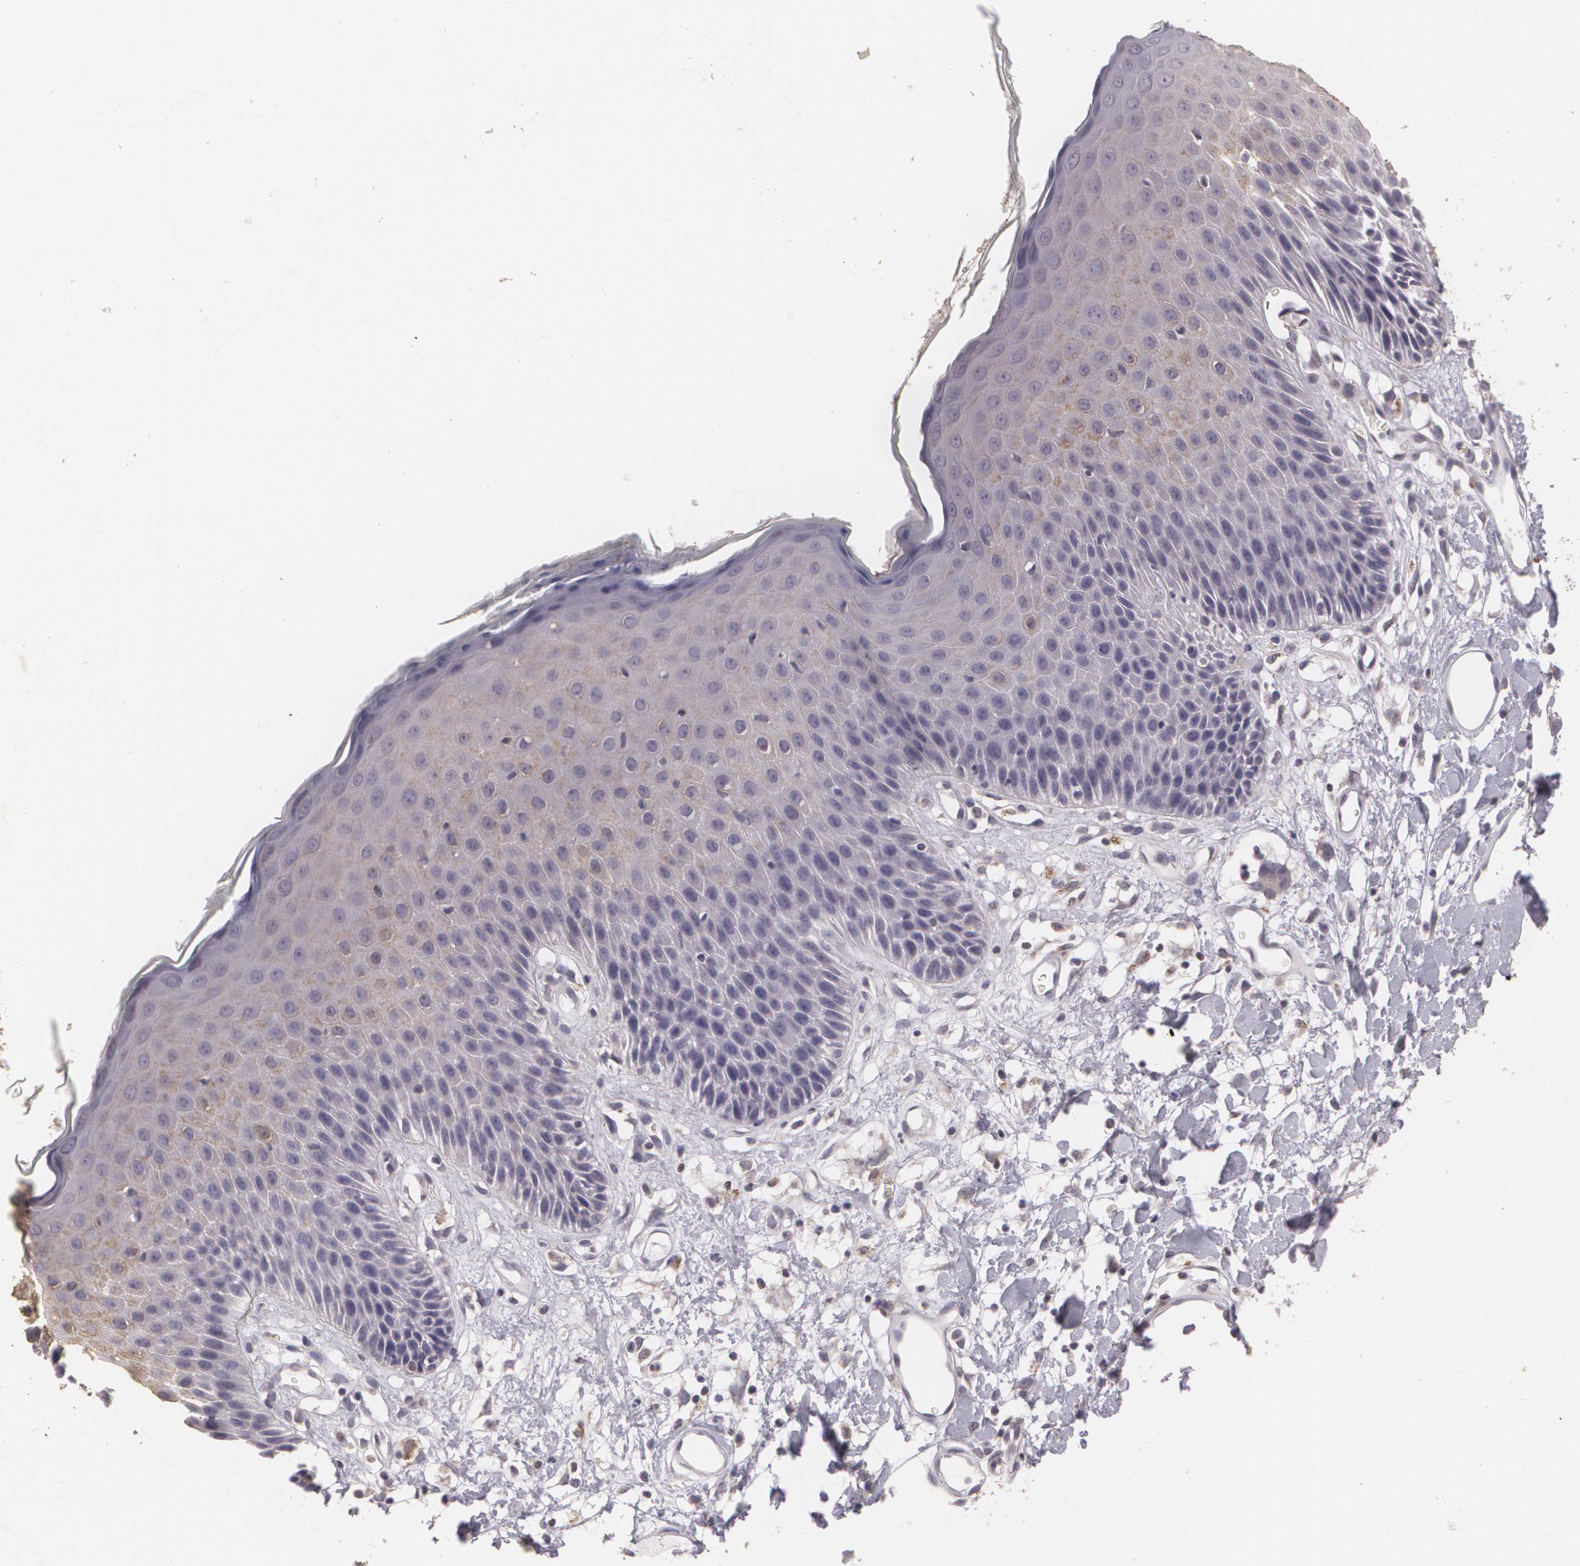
{"staining": {"intensity": "weak", "quantity": "25%-75%", "location": "cytoplasmic/membranous"}, "tissue": "skin", "cell_type": "Epidermal cells", "image_type": "normal", "snomed": [{"axis": "morphology", "description": "Normal tissue, NOS"}, {"axis": "topography", "description": "Vulva"}, {"axis": "topography", "description": "Peripheral nerve tissue"}], "caption": "This is a photomicrograph of immunohistochemistry (IHC) staining of benign skin, which shows weak positivity in the cytoplasmic/membranous of epidermal cells.", "gene": "KCNA4", "patient": {"sex": "female", "age": 68}}